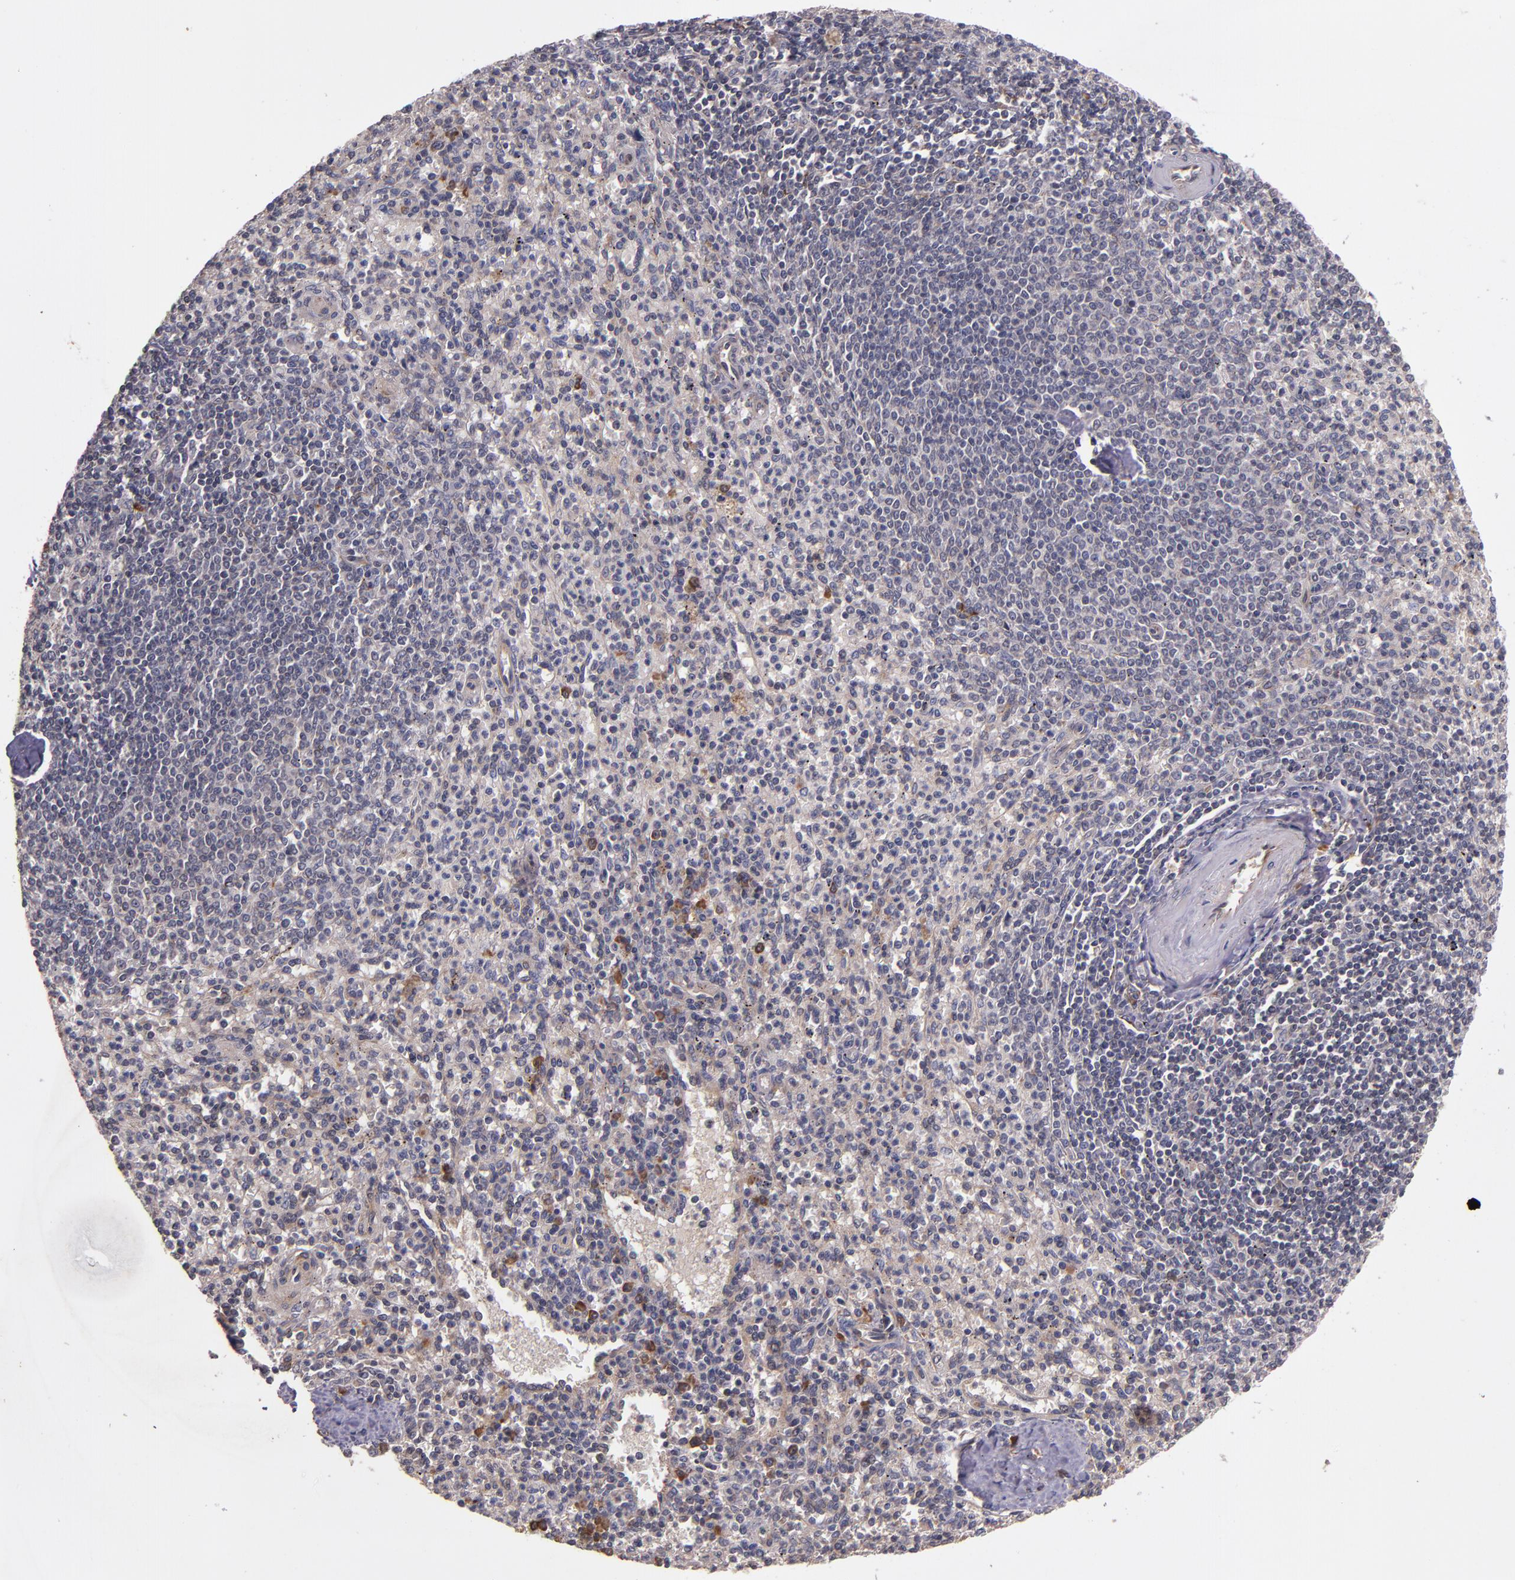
{"staining": {"intensity": "negative", "quantity": "none", "location": "none"}, "tissue": "spleen", "cell_type": "Cells in red pulp", "image_type": "normal", "snomed": [{"axis": "morphology", "description": "Normal tissue, NOS"}, {"axis": "topography", "description": "Spleen"}], "caption": "There is no significant staining in cells in red pulp of spleen. (Brightfield microscopy of DAB (3,3'-diaminobenzidine) immunohistochemistry at high magnification).", "gene": "PRAF2", "patient": {"sex": "male", "age": 72}}